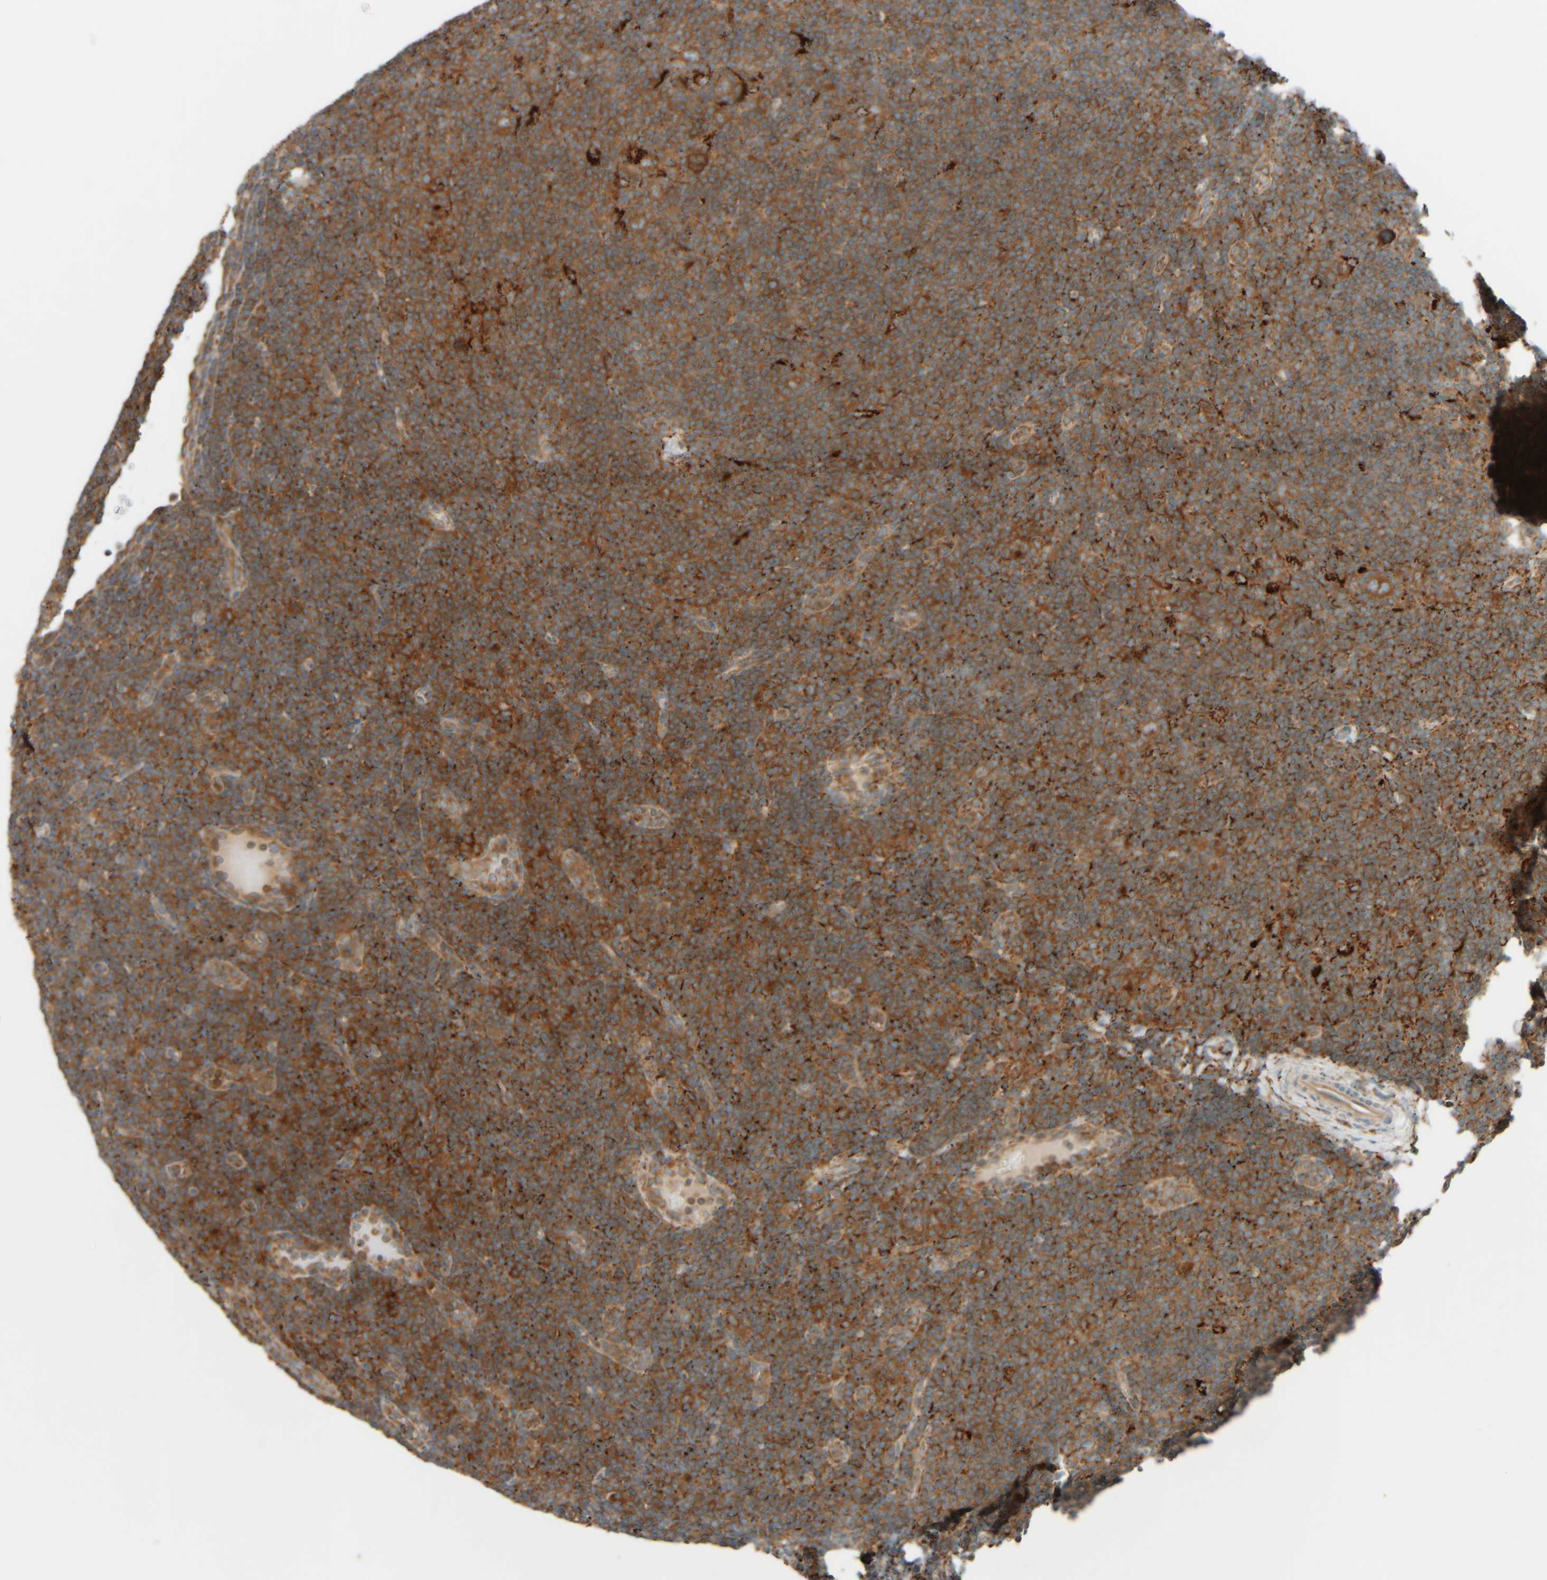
{"staining": {"intensity": "moderate", "quantity": ">75%", "location": "cytoplasmic/membranous"}, "tissue": "lymphoma", "cell_type": "Tumor cells", "image_type": "cancer", "snomed": [{"axis": "morphology", "description": "Hodgkin's disease, NOS"}, {"axis": "topography", "description": "Lymph node"}], "caption": "IHC of human Hodgkin's disease reveals medium levels of moderate cytoplasmic/membranous staining in approximately >75% of tumor cells.", "gene": "SPAG5", "patient": {"sex": "female", "age": 57}}